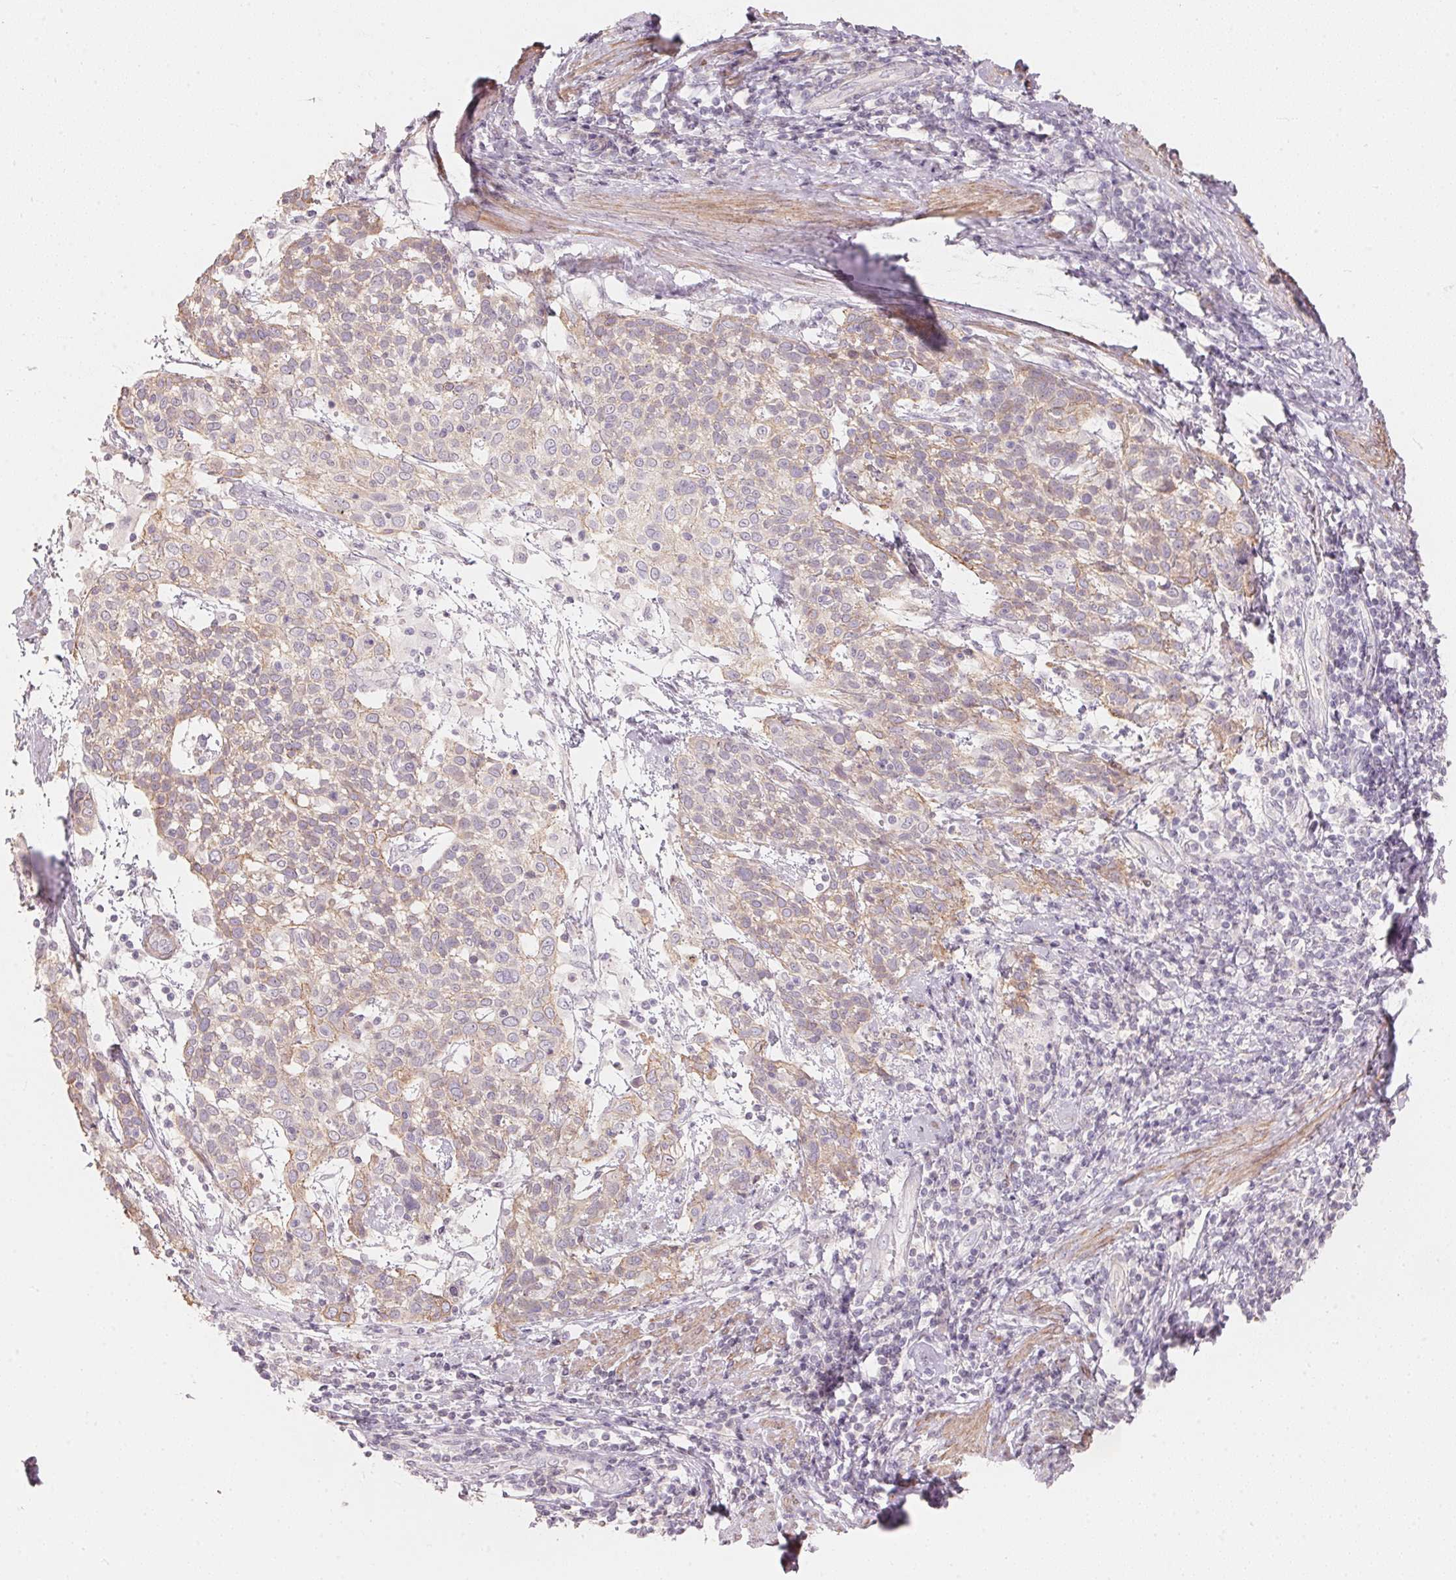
{"staining": {"intensity": "moderate", "quantity": "<25%", "location": "cytoplasmic/membranous"}, "tissue": "cervical cancer", "cell_type": "Tumor cells", "image_type": "cancer", "snomed": [{"axis": "morphology", "description": "Squamous cell carcinoma, NOS"}, {"axis": "topography", "description": "Cervix"}], "caption": "Cervical cancer tissue reveals moderate cytoplasmic/membranous staining in about <25% of tumor cells", "gene": "TP53AIP1", "patient": {"sex": "female", "age": 61}}